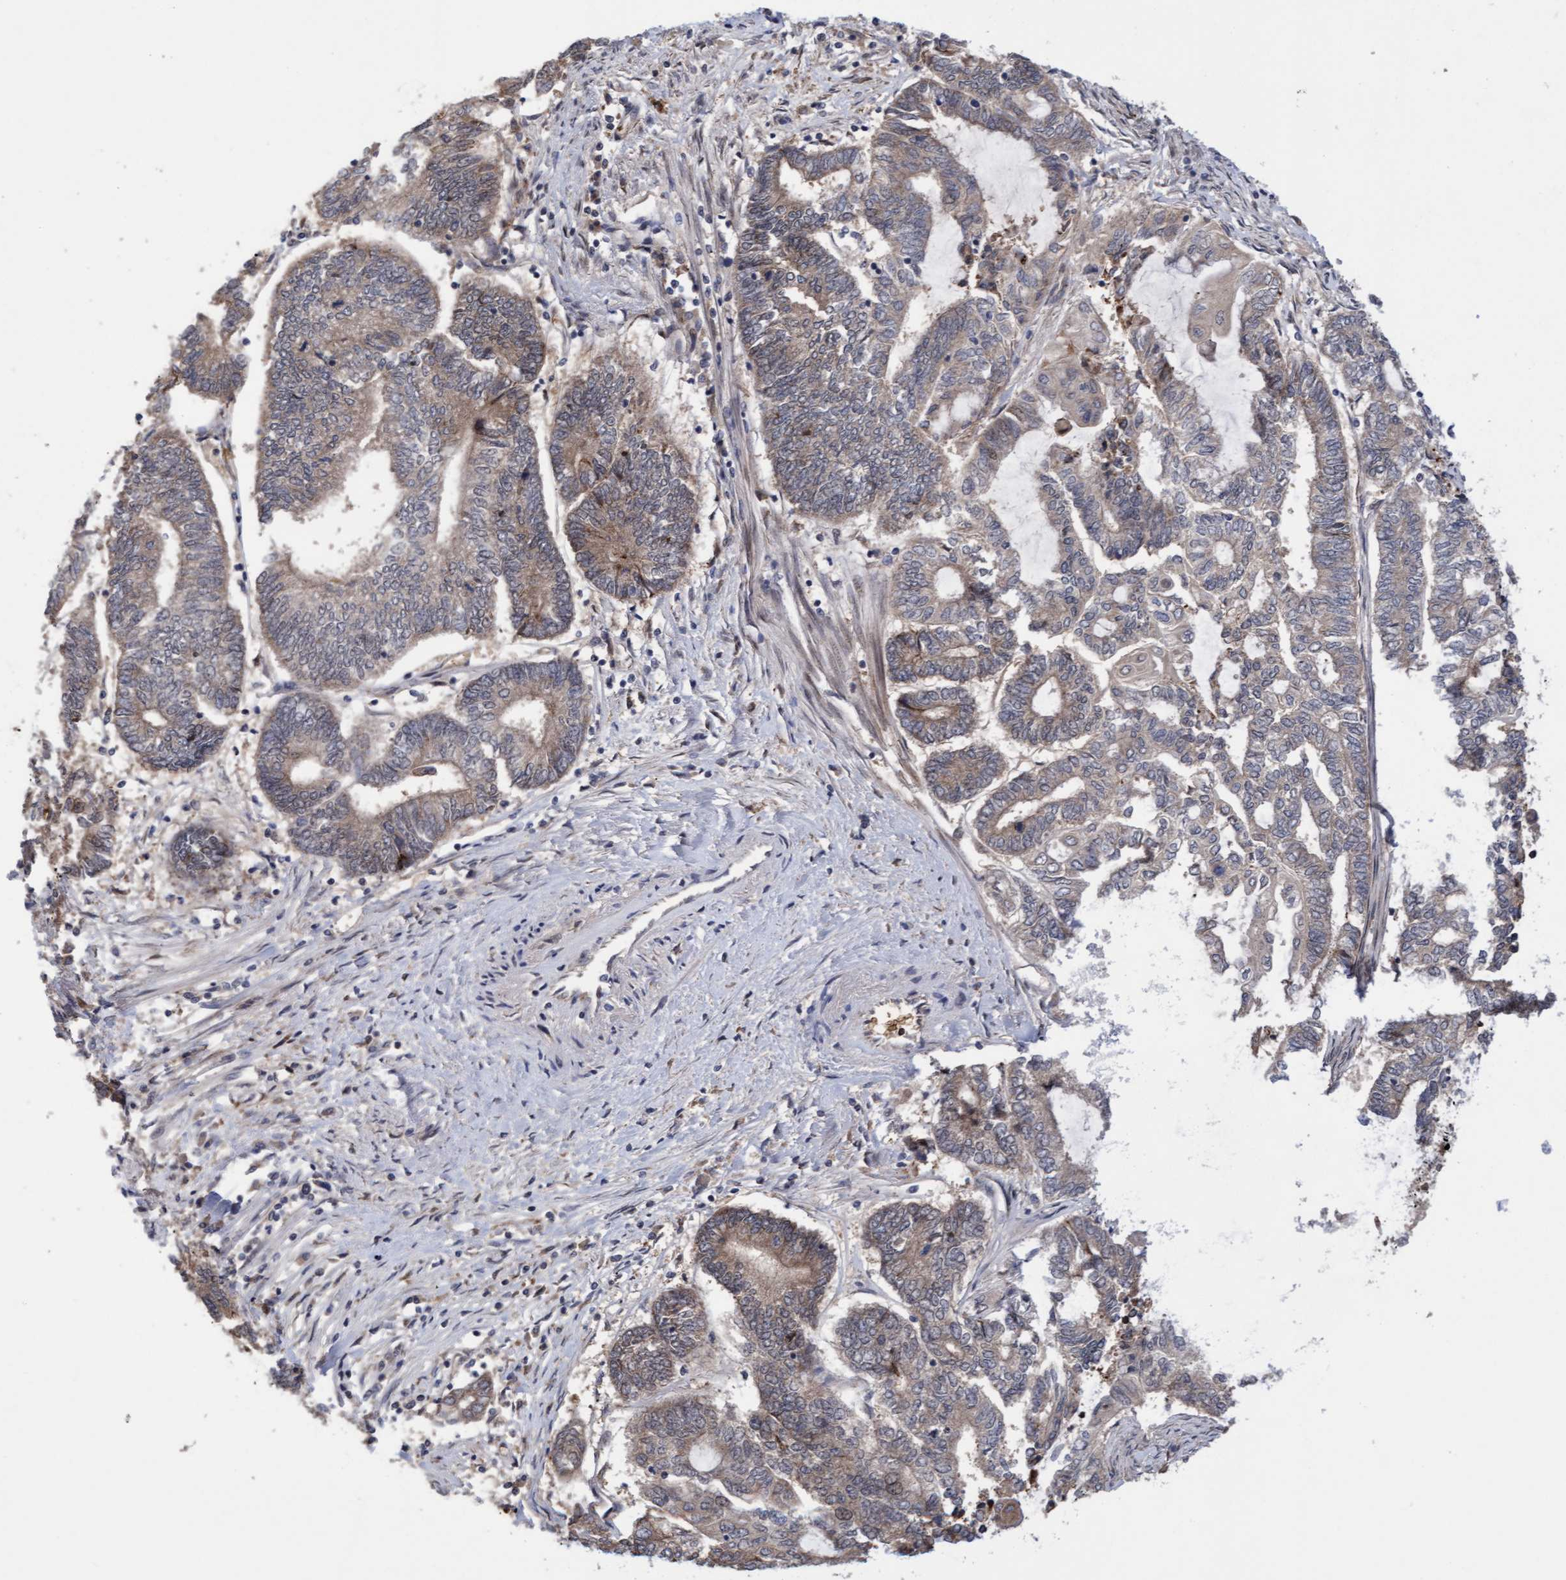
{"staining": {"intensity": "weak", "quantity": "25%-75%", "location": "cytoplasmic/membranous"}, "tissue": "endometrial cancer", "cell_type": "Tumor cells", "image_type": "cancer", "snomed": [{"axis": "morphology", "description": "Adenocarcinoma, NOS"}, {"axis": "topography", "description": "Uterus"}, {"axis": "topography", "description": "Endometrium"}], "caption": "This image displays endometrial adenocarcinoma stained with IHC to label a protein in brown. The cytoplasmic/membranous of tumor cells show weak positivity for the protein. Nuclei are counter-stained blue.", "gene": "TANC2", "patient": {"sex": "female", "age": 70}}